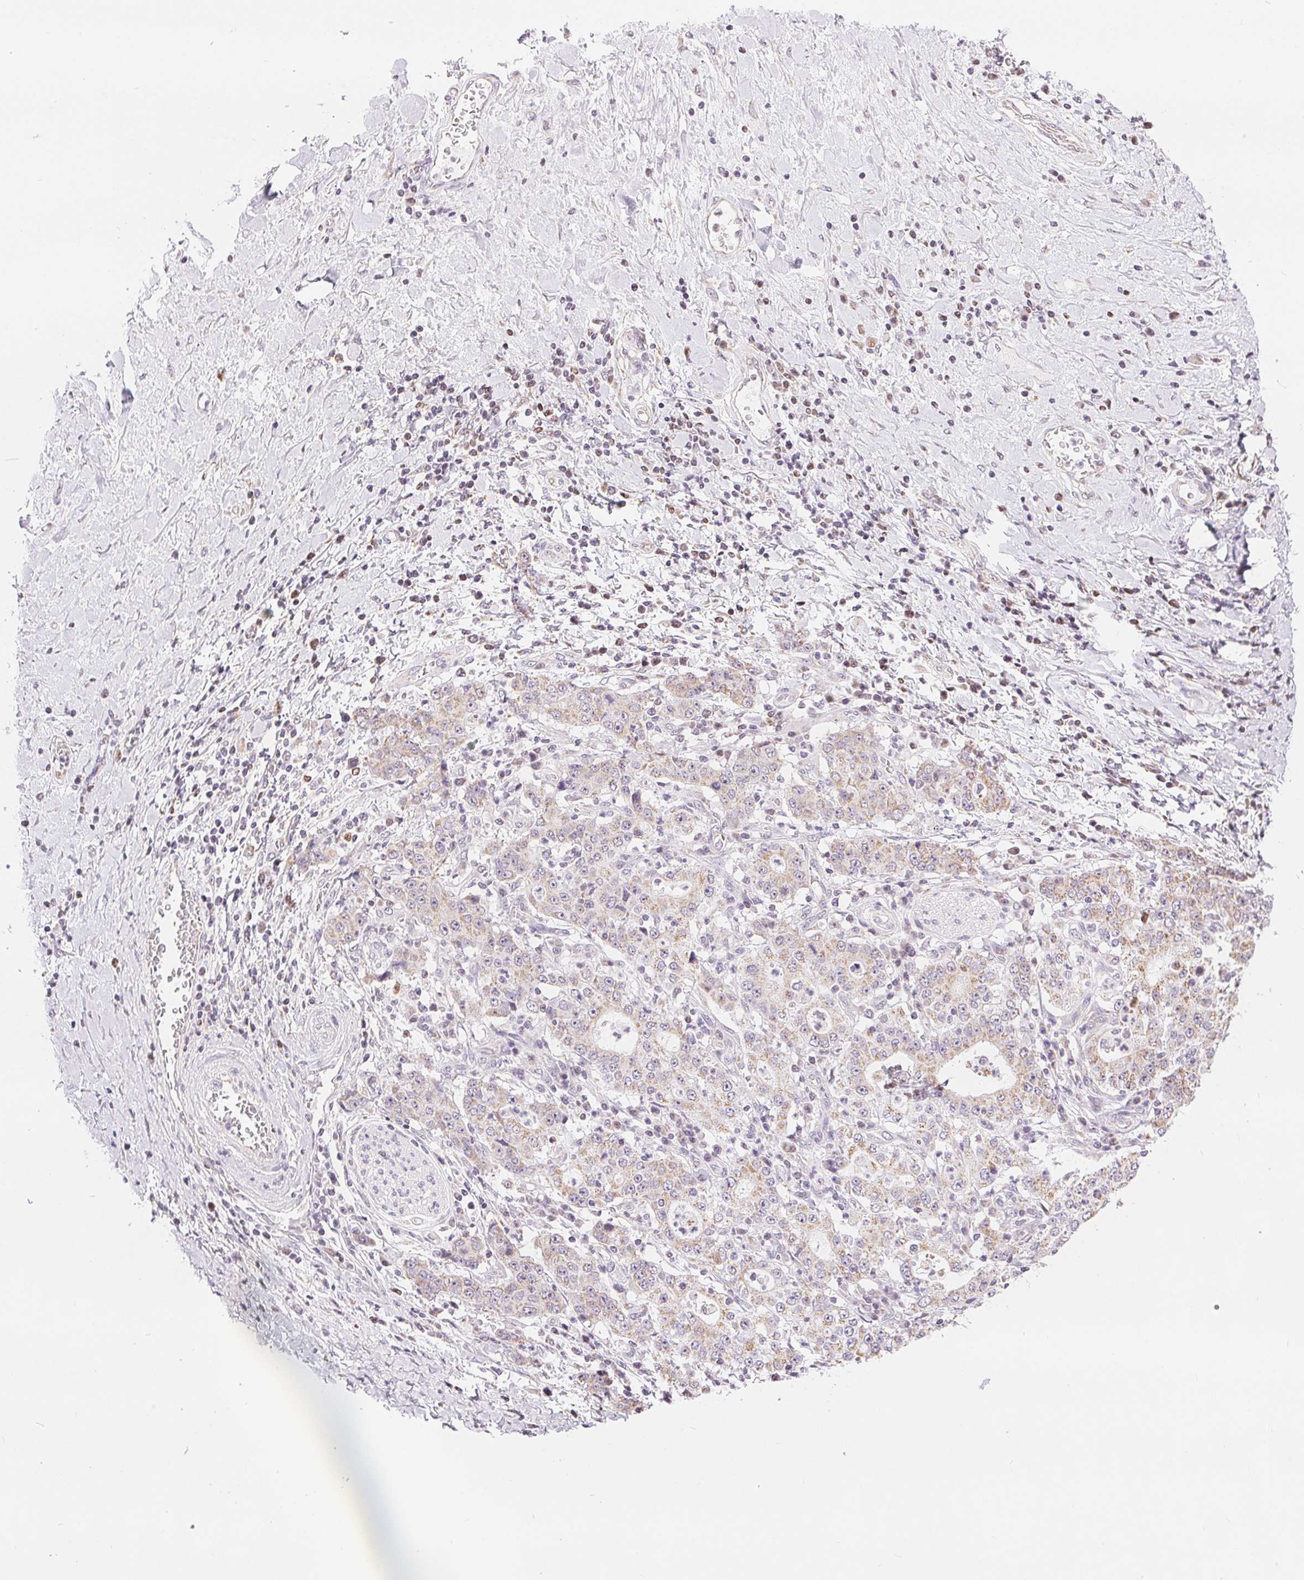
{"staining": {"intensity": "weak", "quantity": "<25%", "location": "cytoplasmic/membranous"}, "tissue": "stomach cancer", "cell_type": "Tumor cells", "image_type": "cancer", "snomed": [{"axis": "morphology", "description": "Normal tissue, NOS"}, {"axis": "morphology", "description": "Adenocarcinoma, NOS"}, {"axis": "topography", "description": "Stomach, upper"}, {"axis": "topography", "description": "Stomach"}], "caption": "IHC of stomach cancer shows no expression in tumor cells.", "gene": "POU2F2", "patient": {"sex": "male", "age": 59}}